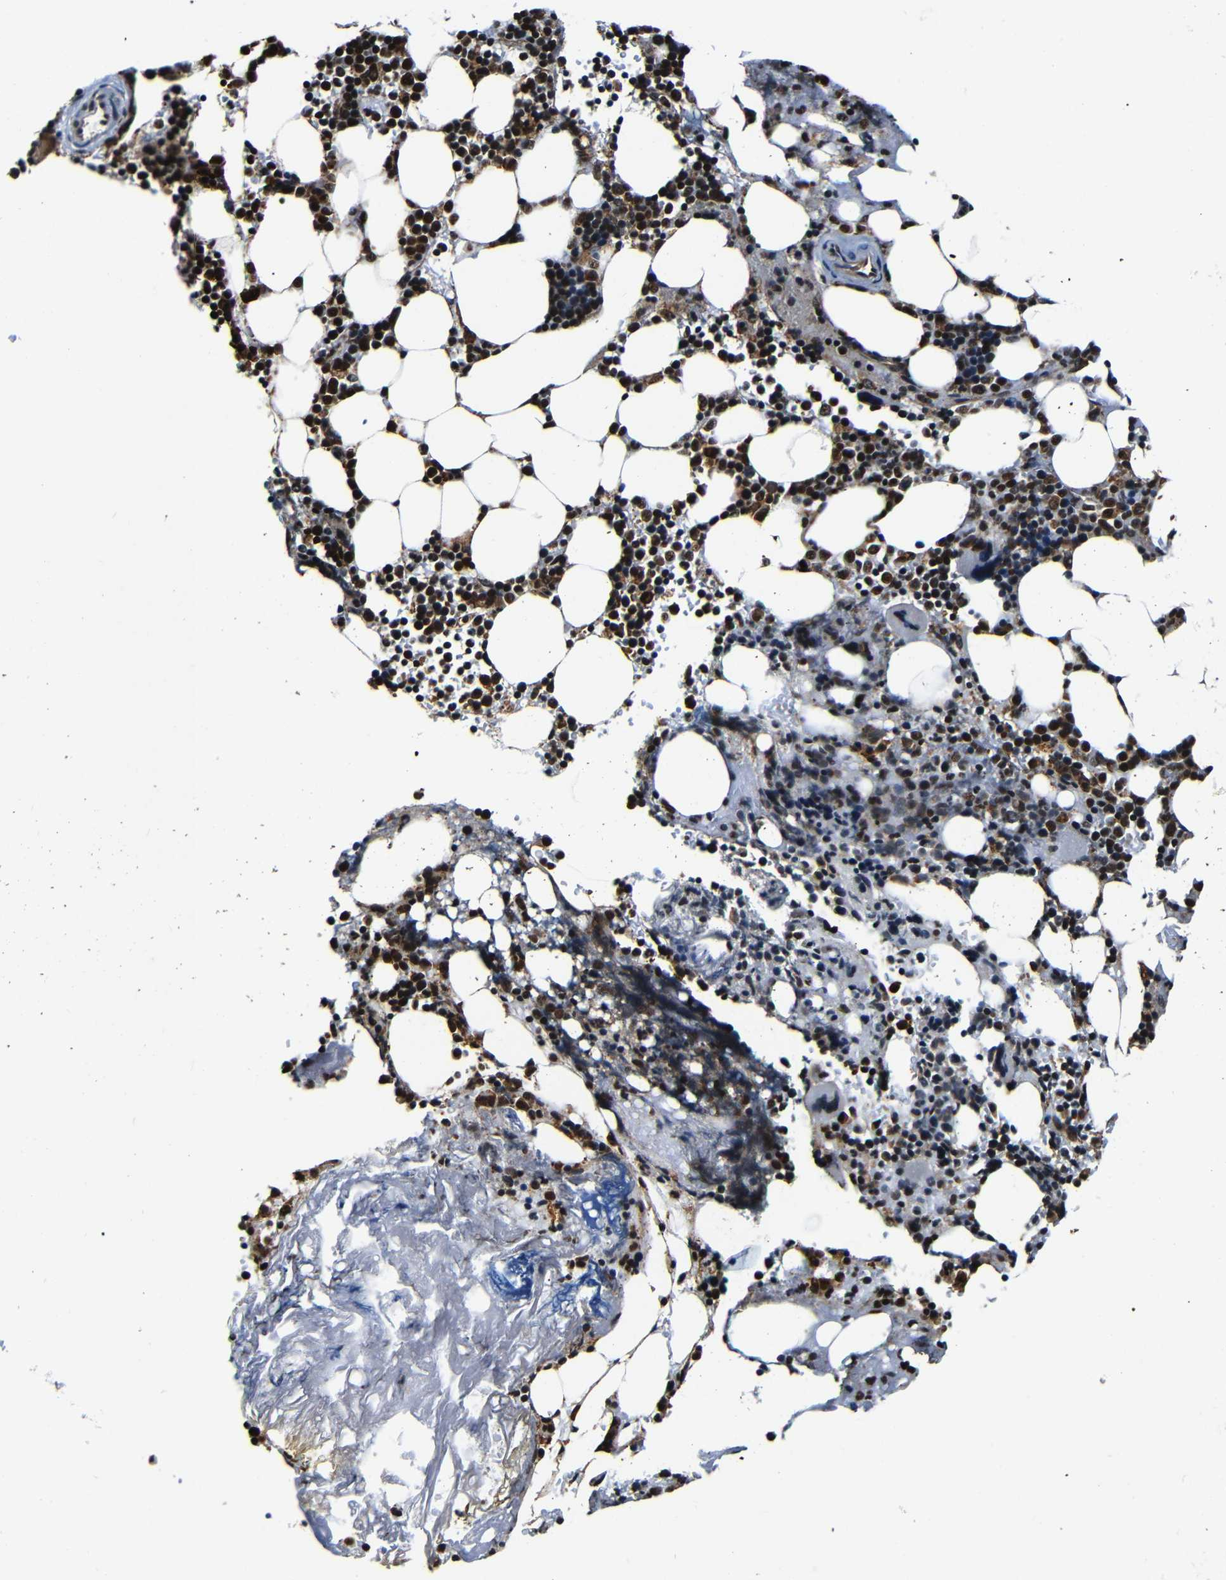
{"staining": {"intensity": "strong", "quantity": ">75%", "location": "cytoplasmic/membranous,nuclear"}, "tissue": "bone marrow", "cell_type": "Hematopoietic cells", "image_type": "normal", "snomed": [{"axis": "morphology", "description": "Normal tissue, NOS"}, {"axis": "topography", "description": "Bone marrow"}], "caption": "About >75% of hematopoietic cells in benign bone marrow exhibit strong cytoplasmic/membranous,nuclear protein staining as visualized by brown immunohistochemical staining.", "gene": "NCBP3", "patient": {"sex": "female", "age": 73}}